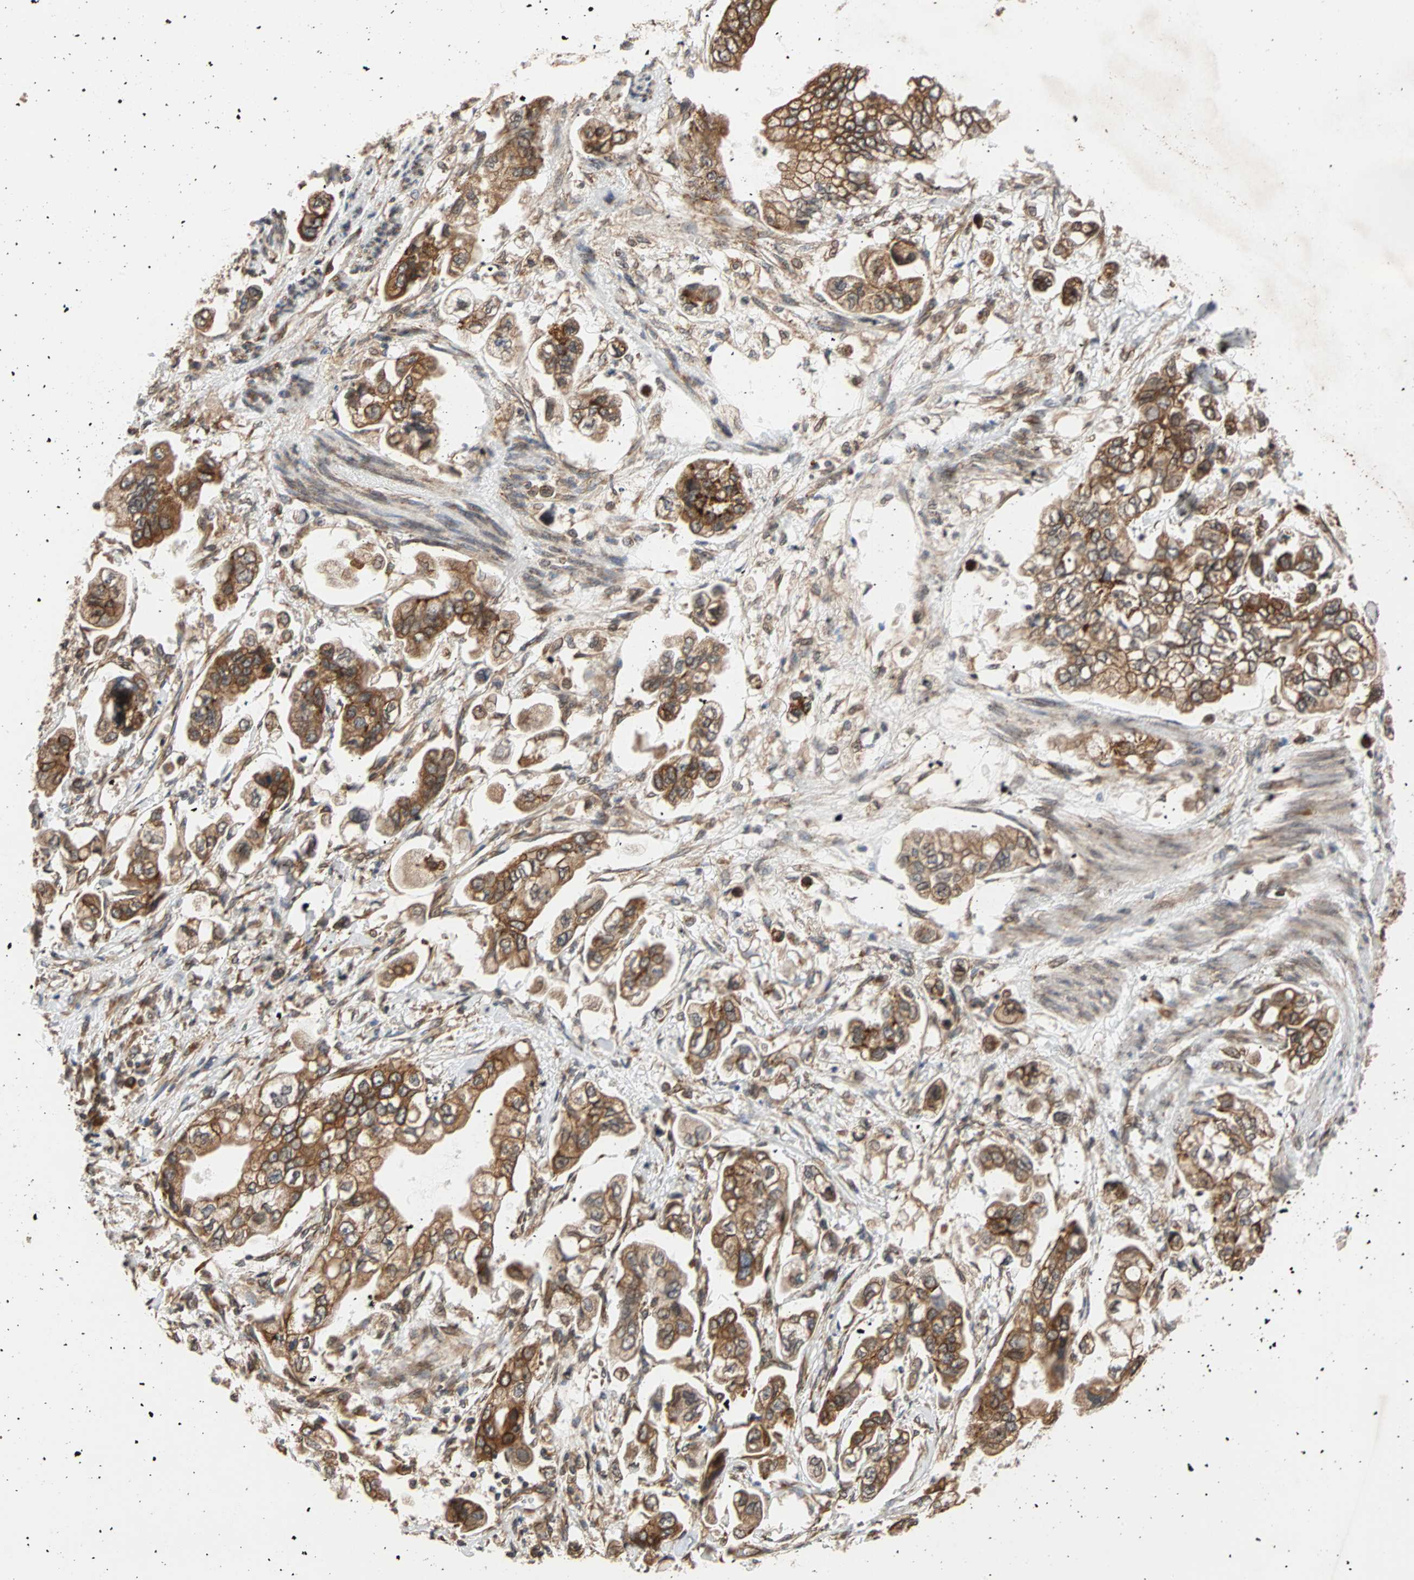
{"staining": {"intensity": "strong", "quantity": ">75%", "location": "cytoplasmic/membranous"}, "tissue": "stomach cancer", "cell_type": "Tumor cells", "image_type": "cancer", "snomed": [{"axis": "morphology", "description": "Adenocarcinoma, NOS"}, {"axis": "topography", "description": "Stomach"}], "caption": "Immunohistochemistry (IHC) of human stomach adenocarcinoma exhibits high levels of strong cytoplasmic/membranous staining in about >75% of tumor cells. The protein is shown in brown color, while the nuclei are stained blue.", "gene": "AUP1", "patient": {"sex": "male", "age": 62}}